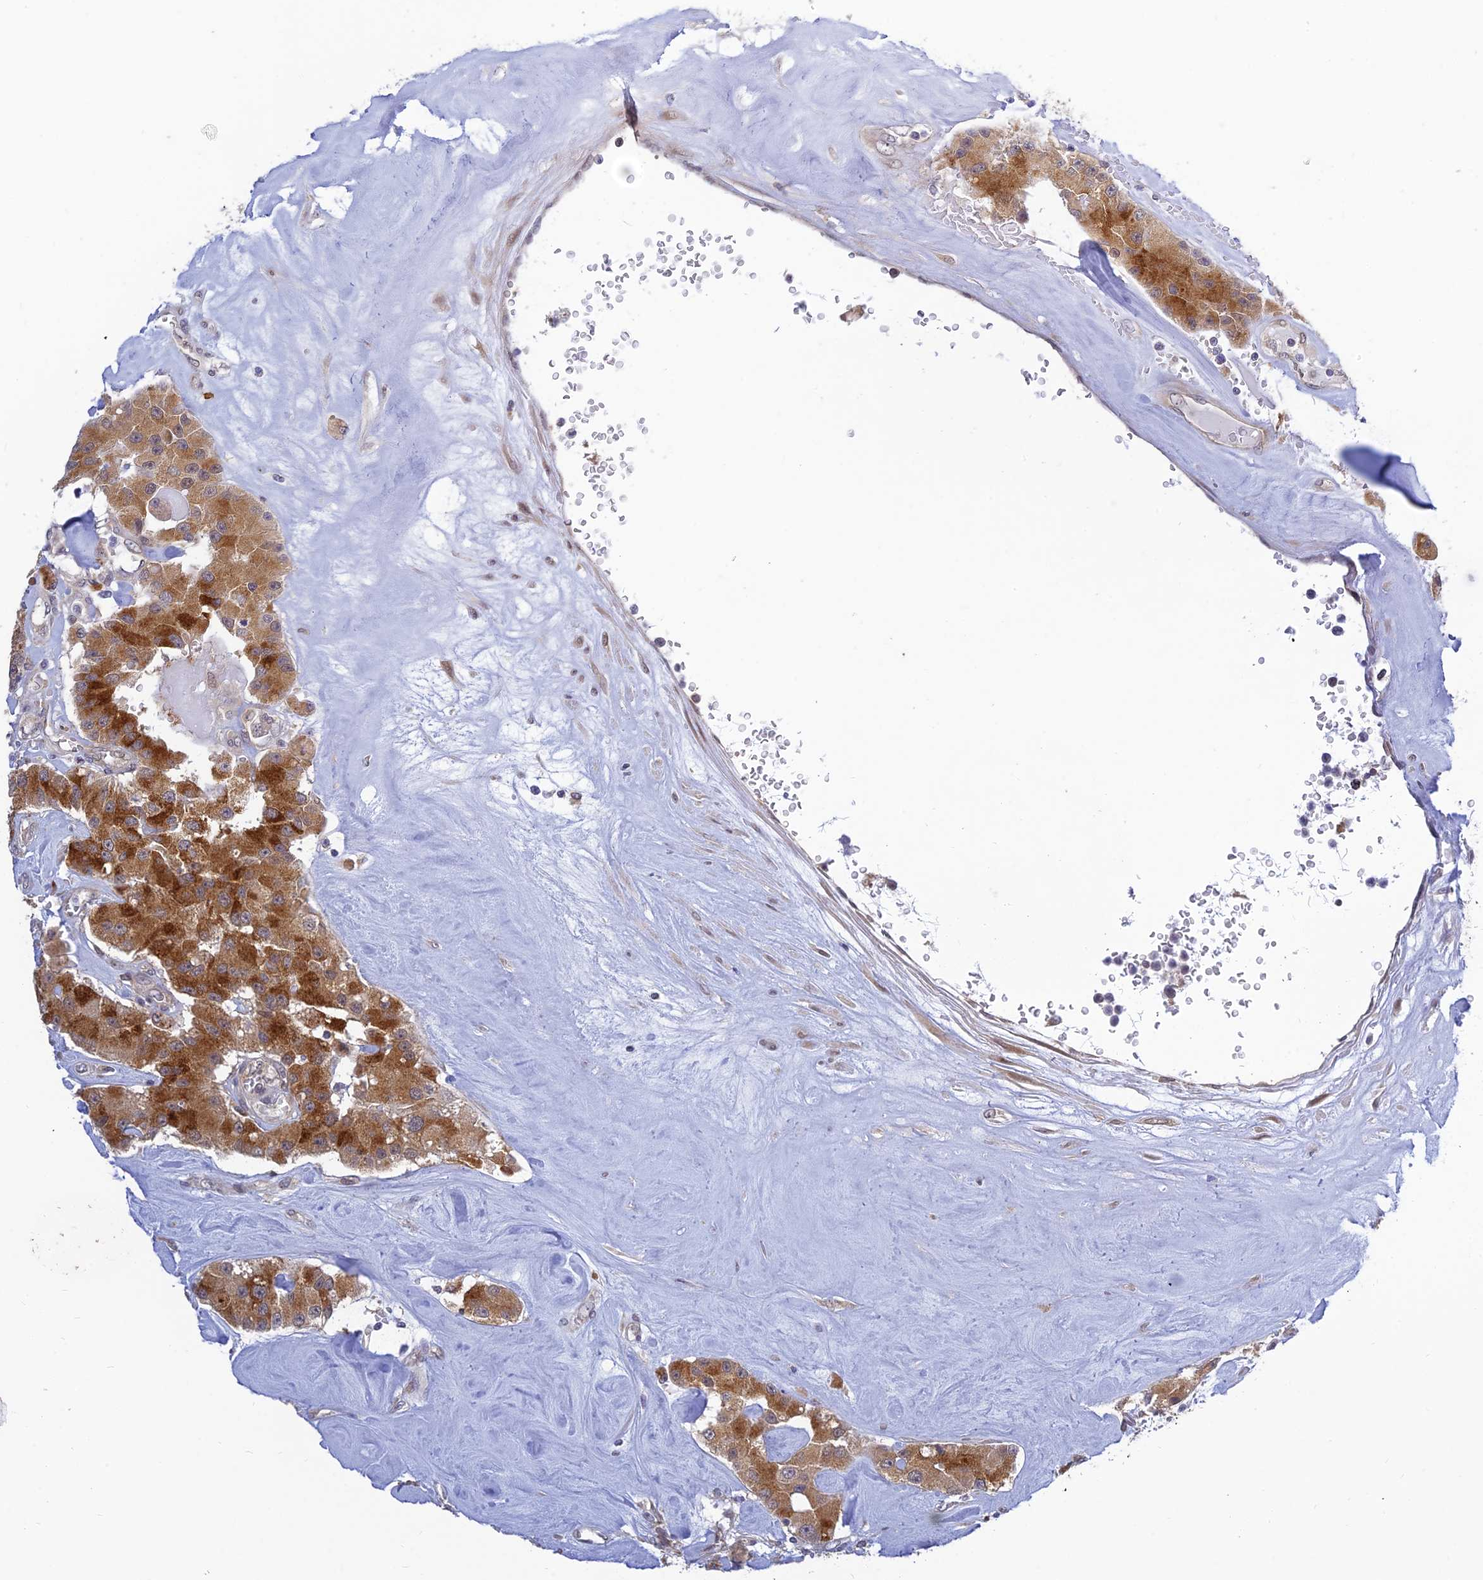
{"staining": {"intensity": "moderate", "quantity": ">75%", "location": "cytoplasmic/membranous"}, "tissue": "carcinoid", "cell_type": "Tumor cells", "image_type": "cancer", "snomed": [{"axis": "morphology", "description": "Carcinoid, malignant, NOS"}, {"axis": "topography", "description": "Pancreas"}], "caption": "Carcinoid stained with a brown dye reveals moderate cytoplasmic/membranous positive positivity in about >75% of tumor cells.", "gene": "SKIC8", "patient": {"sex": "male", "age": 41}}